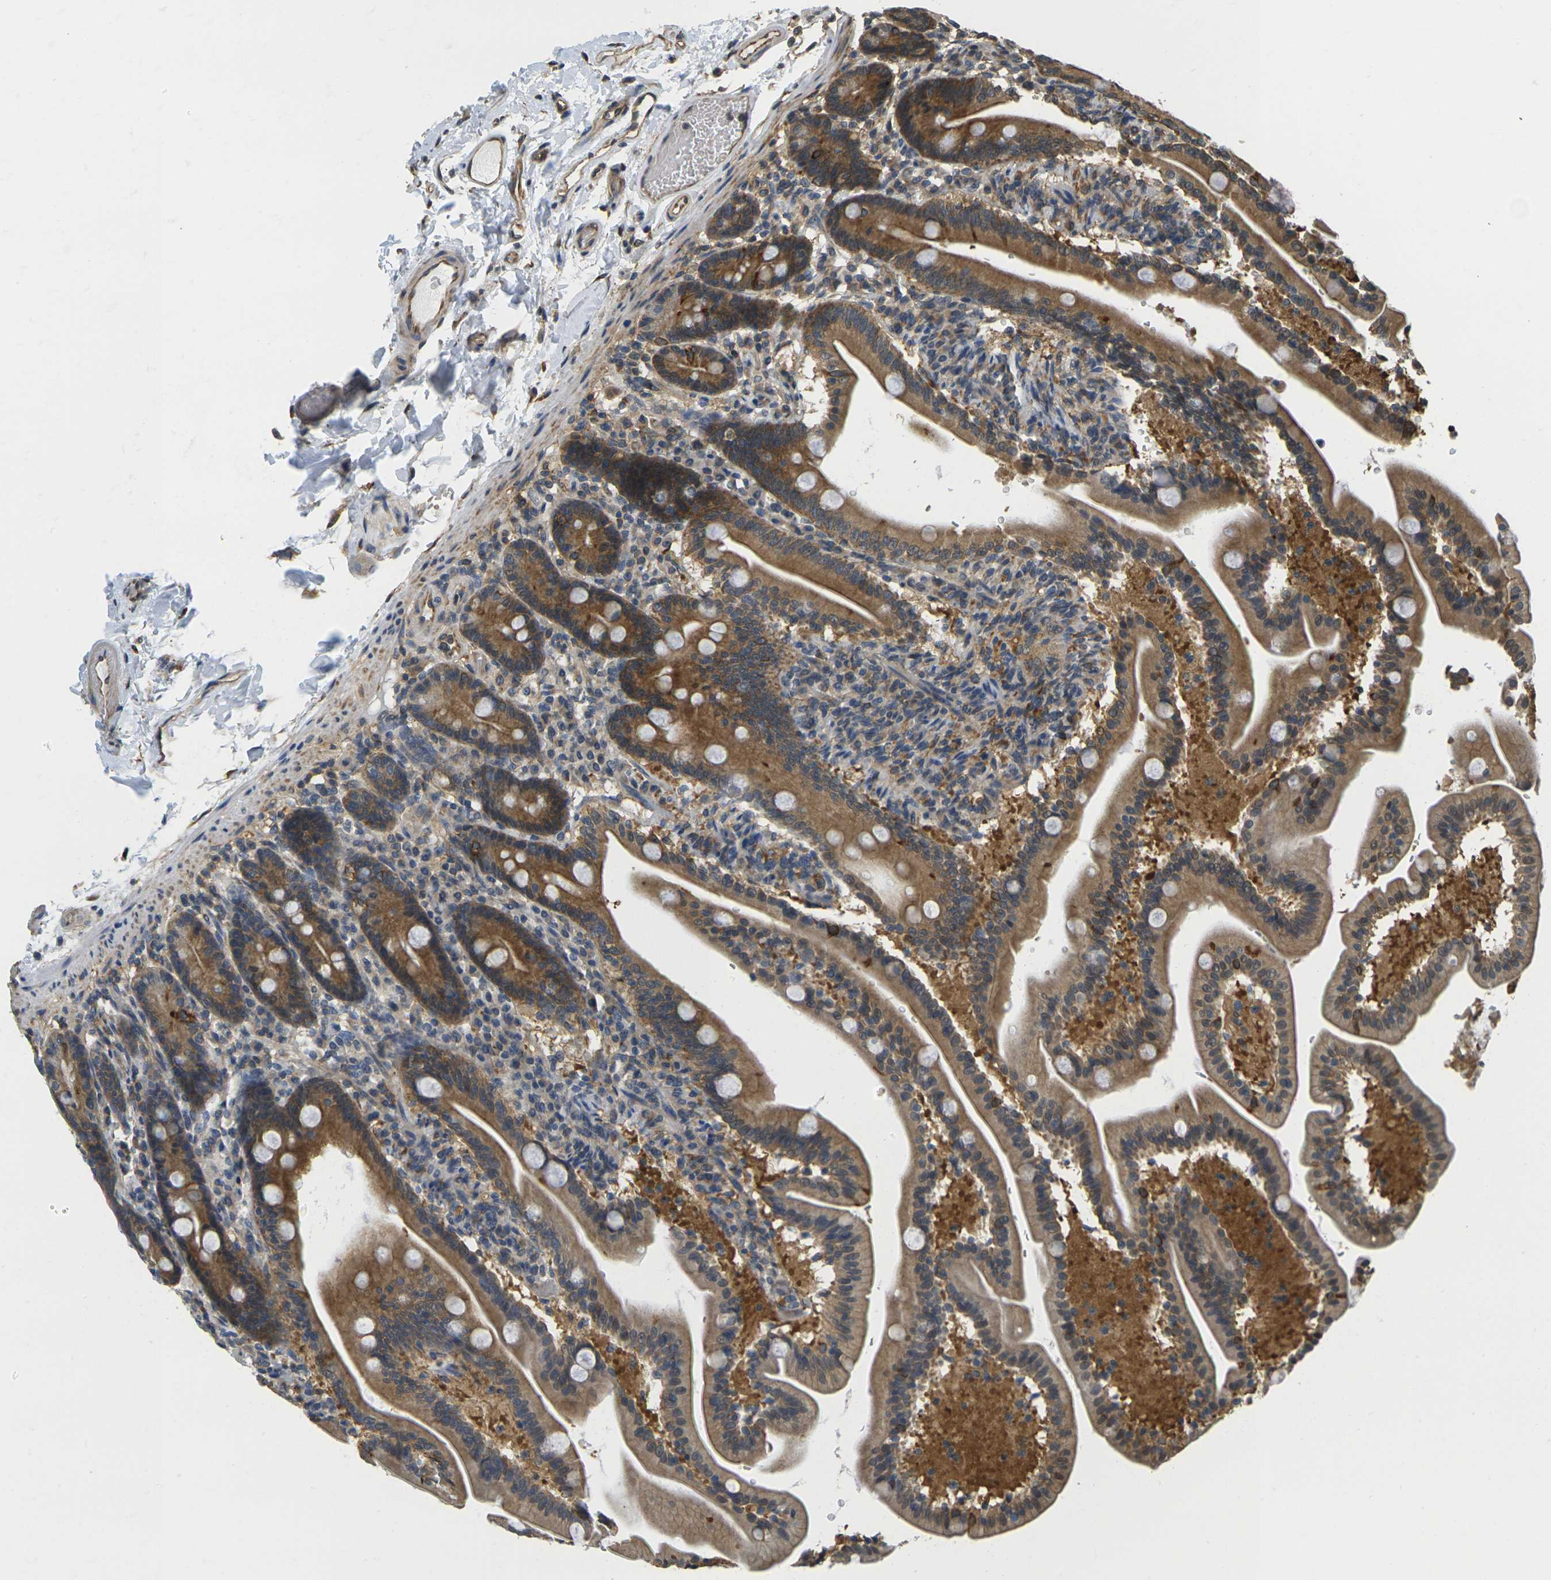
{"staining": {"intensity": "strong", "quantity": ">75%", "location": "cytoplasmic/membranous"}, "tissue": "duodenum", "cell_type": "Glandular cells", "image_type": "normal", "snomed": [{"axis": "morphology", "description": "Normal tissue, NOS"}, {"axis": "topography", "description": "Duodenum"}], "caption": "Protein positivity by immunohistochemistry (IHC) shows strong cytoplasmic/membranous expression in approximately >75% of glandular cells in normal duodenum. (DAB (3,3'-diaminobenzidine) = brown stain, brightfield microscopy at high magnification).", "gene": "CAST", "patient": {"sex": "male", "age": 54}}